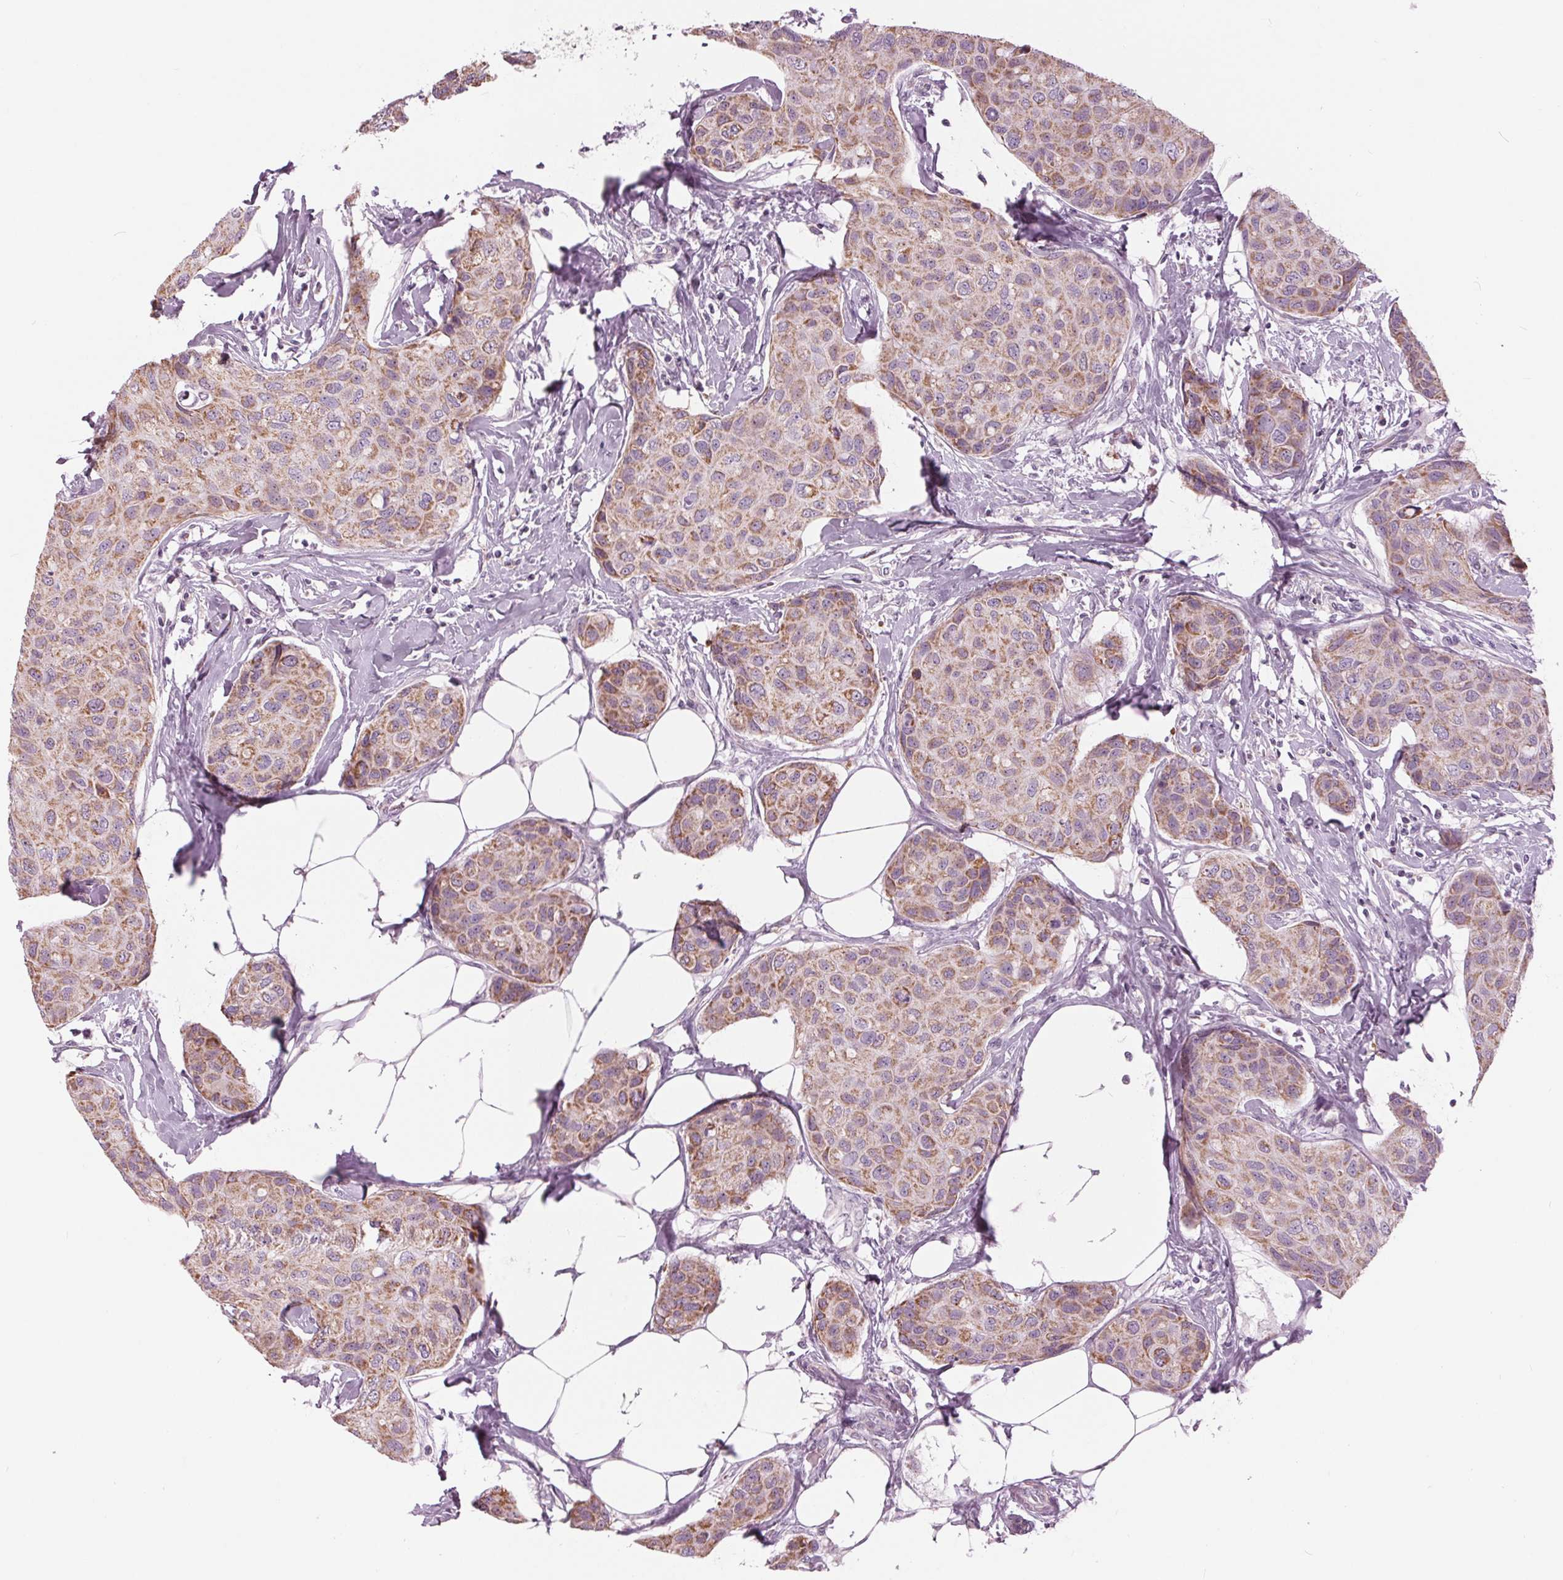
{"staining": {"intensity": "weak", "quantity": ">75%", "location": "cytoplasmic/membranous"}, "tissue": "breast cancer", "cell_type": "Tumor cells", "image_type": "cancer", "snomed": [{"axis": "morphology", "description": "Duct carcinoma"}, {"axis": "topography", "description": "Breast"}], "caption": "A high-resolution image shows immunohistochemistry (IHC) staining of breast invasive ductal carcinoma, which reveals weak cytoplasmic/membranous expression in about >75% of tumor cells.", "gene": "SAMD4A", "patient": {"sex": "female", "age": 80}}